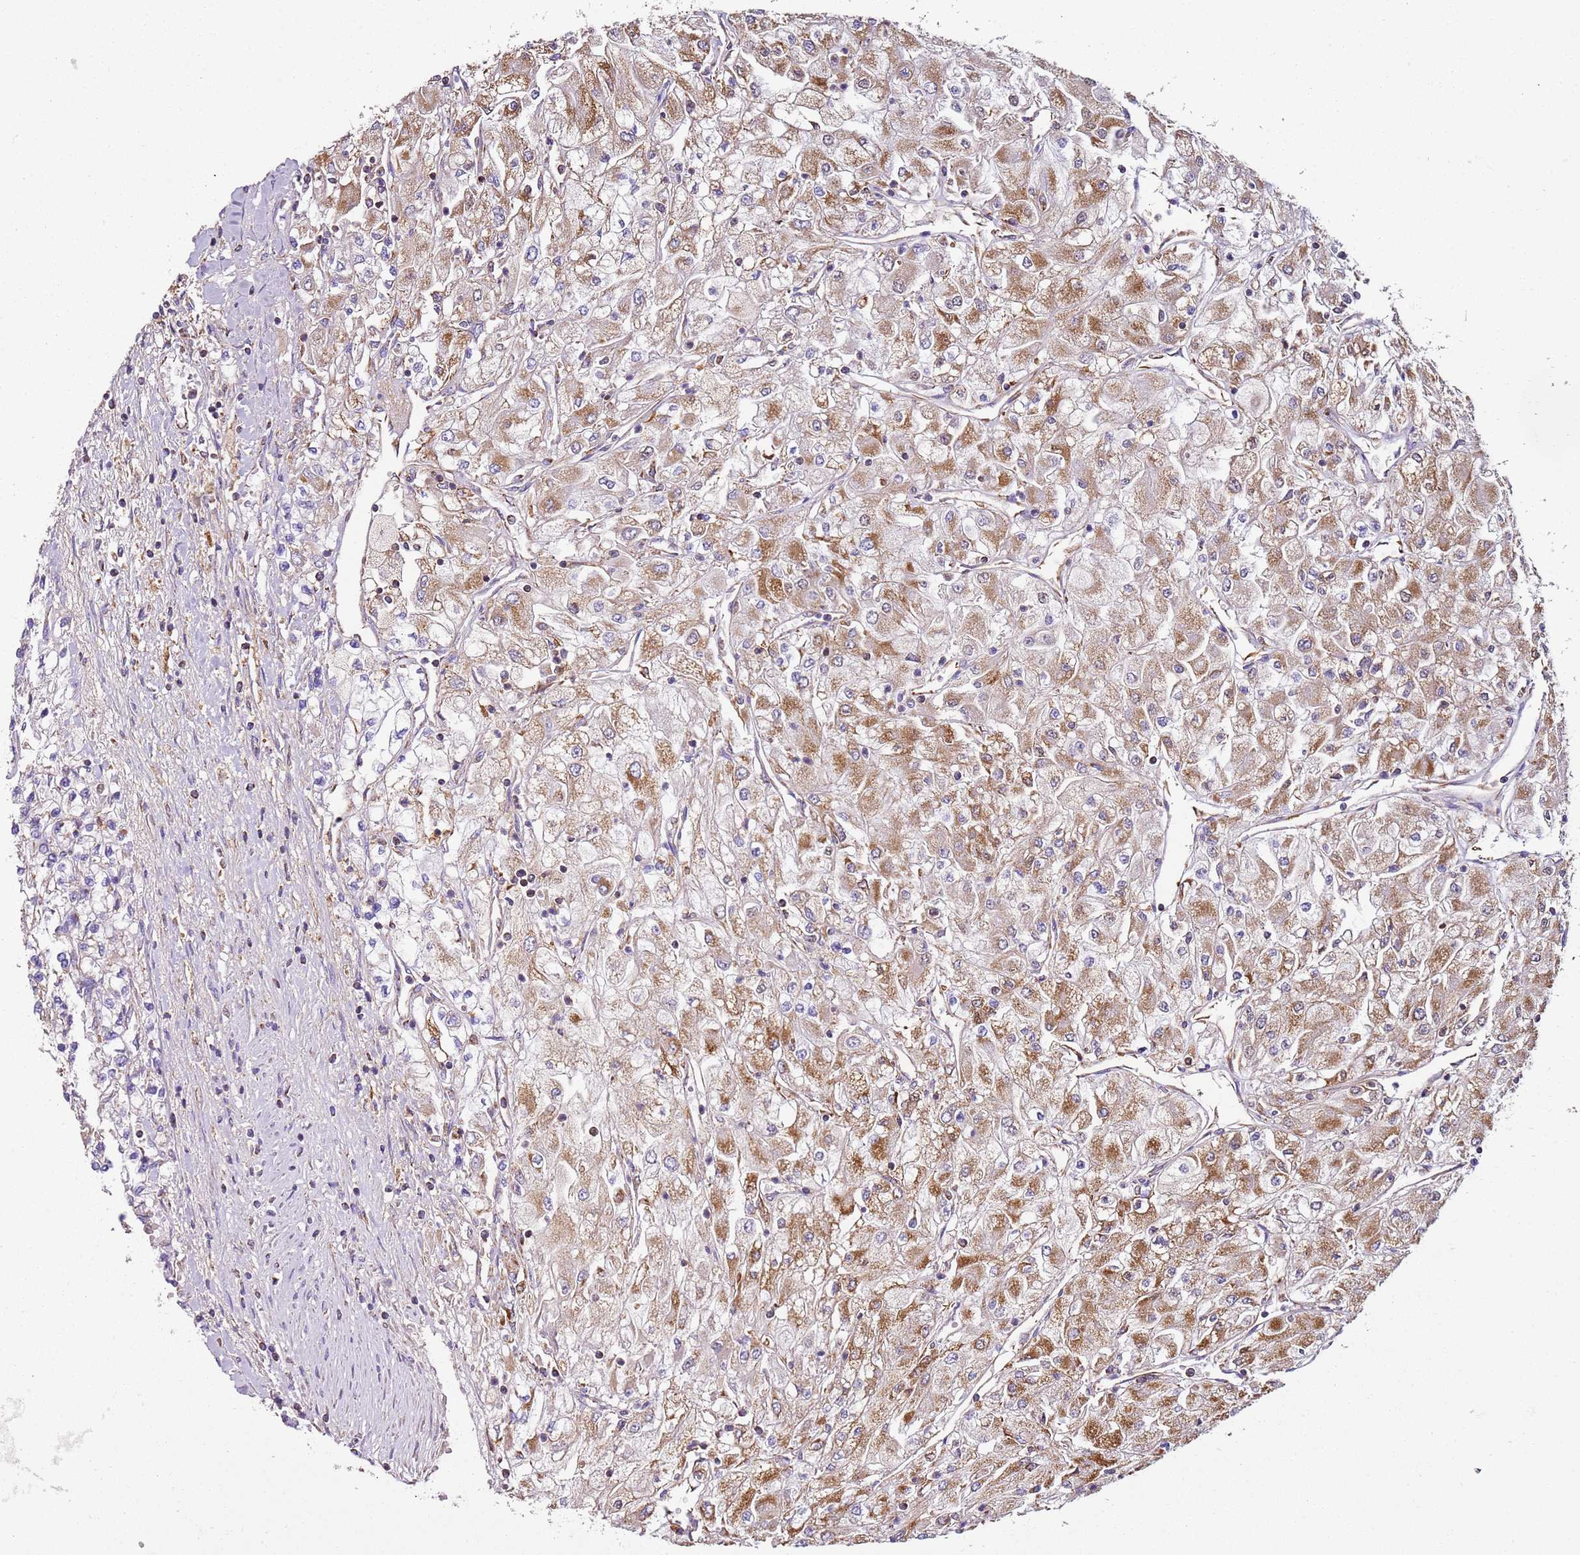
{"staining": {"intensity": "moderate", "quantity": ">75%", "location": "cytoplasmic/membranous"}, "tissue": "renal cancer", "cell_type": "Tumor cells", "image_type": "cancer", "snomed": [{"axis": "morphology", "description": "Adenocarcinoma, NOS"}, {"axis": "topography", "description": "Kidney"}], "caption": "Protein positivity by immunohistochemistry demonstrates moderate cytoplasmic/membranous expression in approximately >75% of tumor cells in renal cancer.", "gene": "RMND5A", "patient": {"sex": "male", "age": 80}}